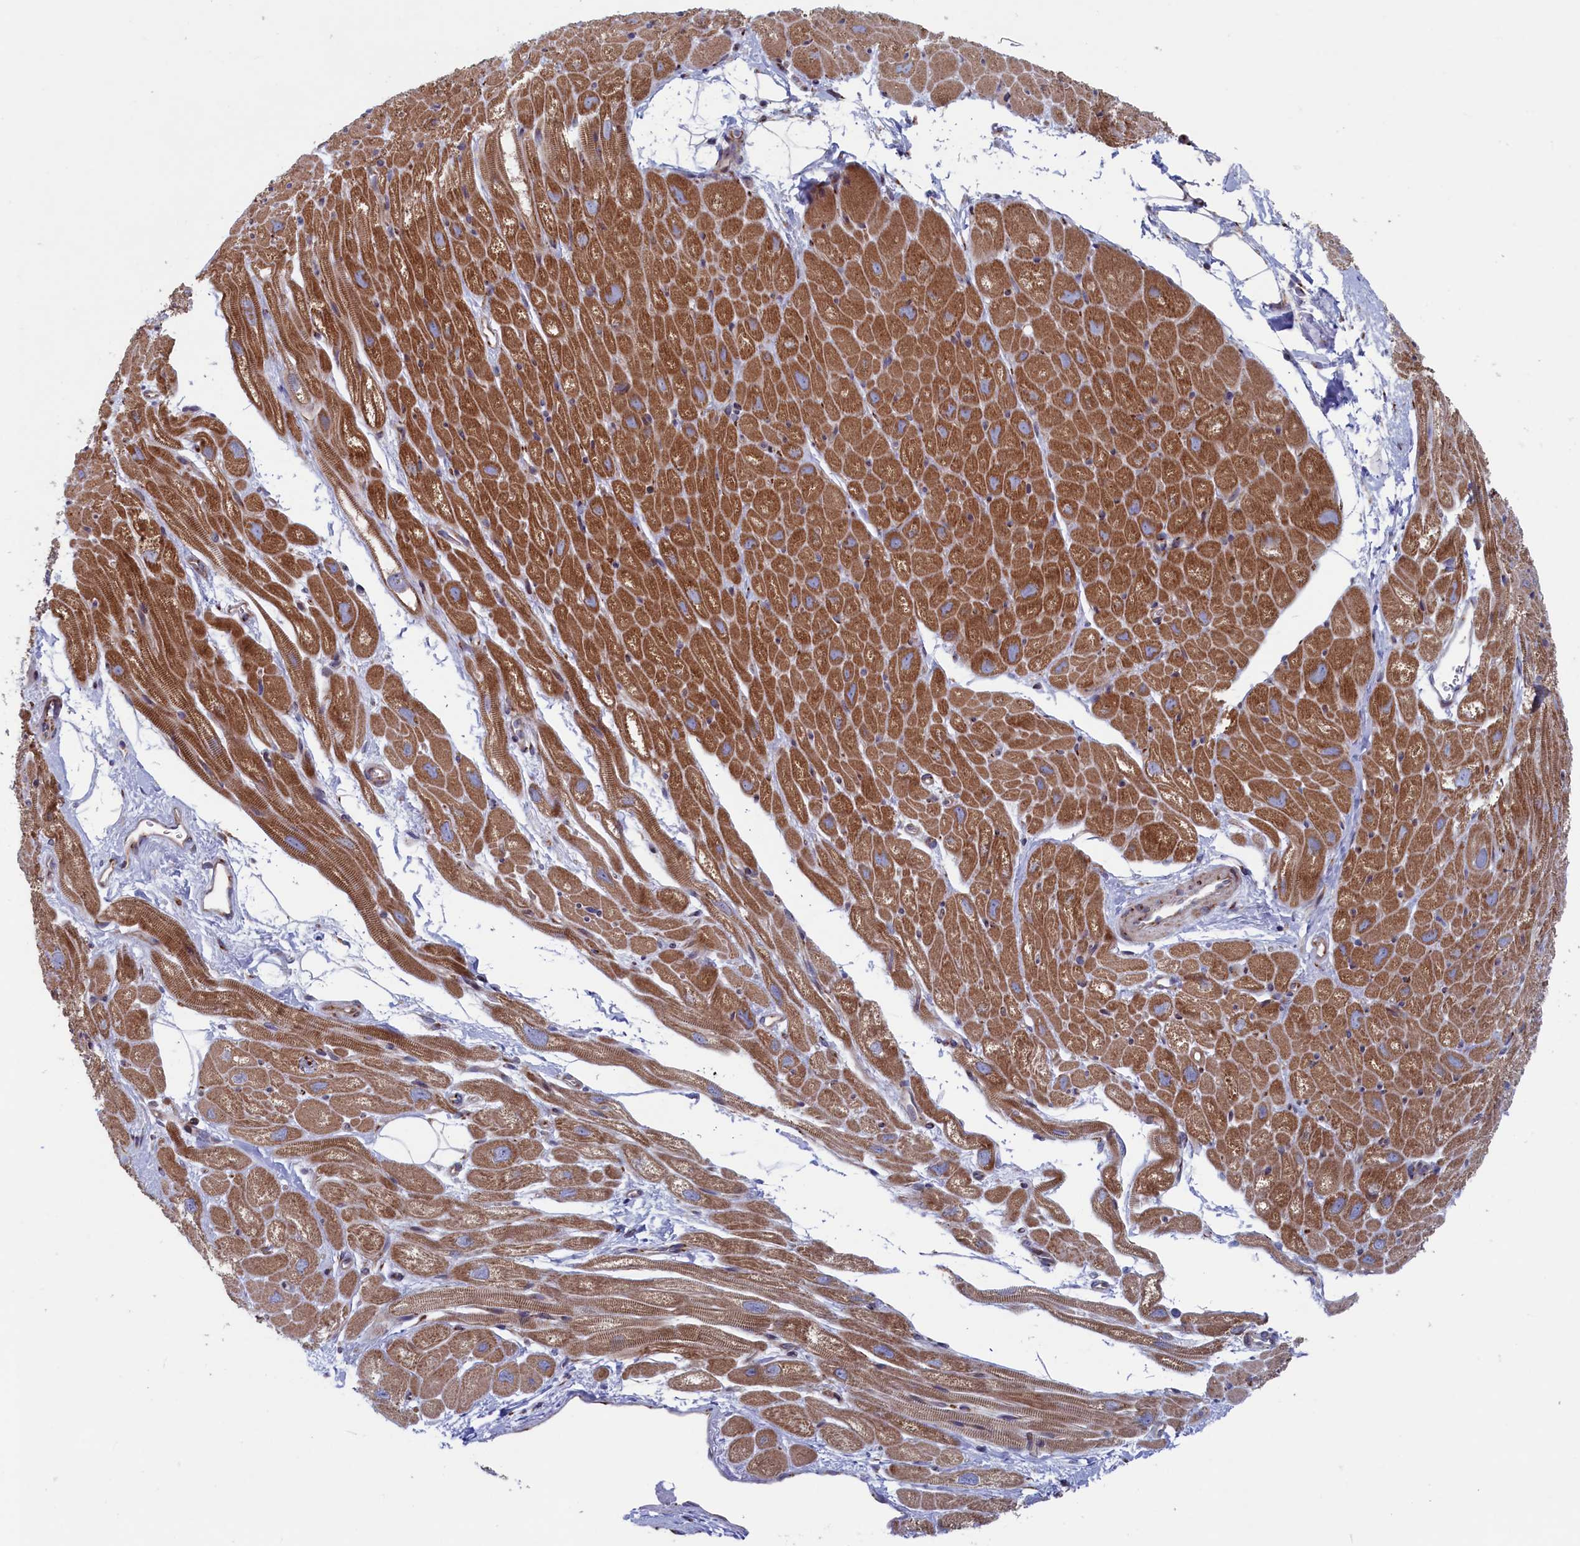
{"staining": {"intensity": "moderate", "quantity": "25%-75%", "location": "cytoplasmic/membranous"}, "tissue": "heart muscle", "cell_type": "Cardiomyocytes", "image_type": "normal", "snomed": [{"axis": "morphology", "description": "Normal tissue, NOS"}, {"axis": "topography", "description": "Heart"}], "caption": "Moderate cytoplasmic/membranous positivity is appreciated in about 25%-75% of cardiomyocytes in benign heart muscle. (IHC, brightfield microscopy, high magnification).", "gene": "MTFMT", "patient": {"sex": "male", "age": 50}}